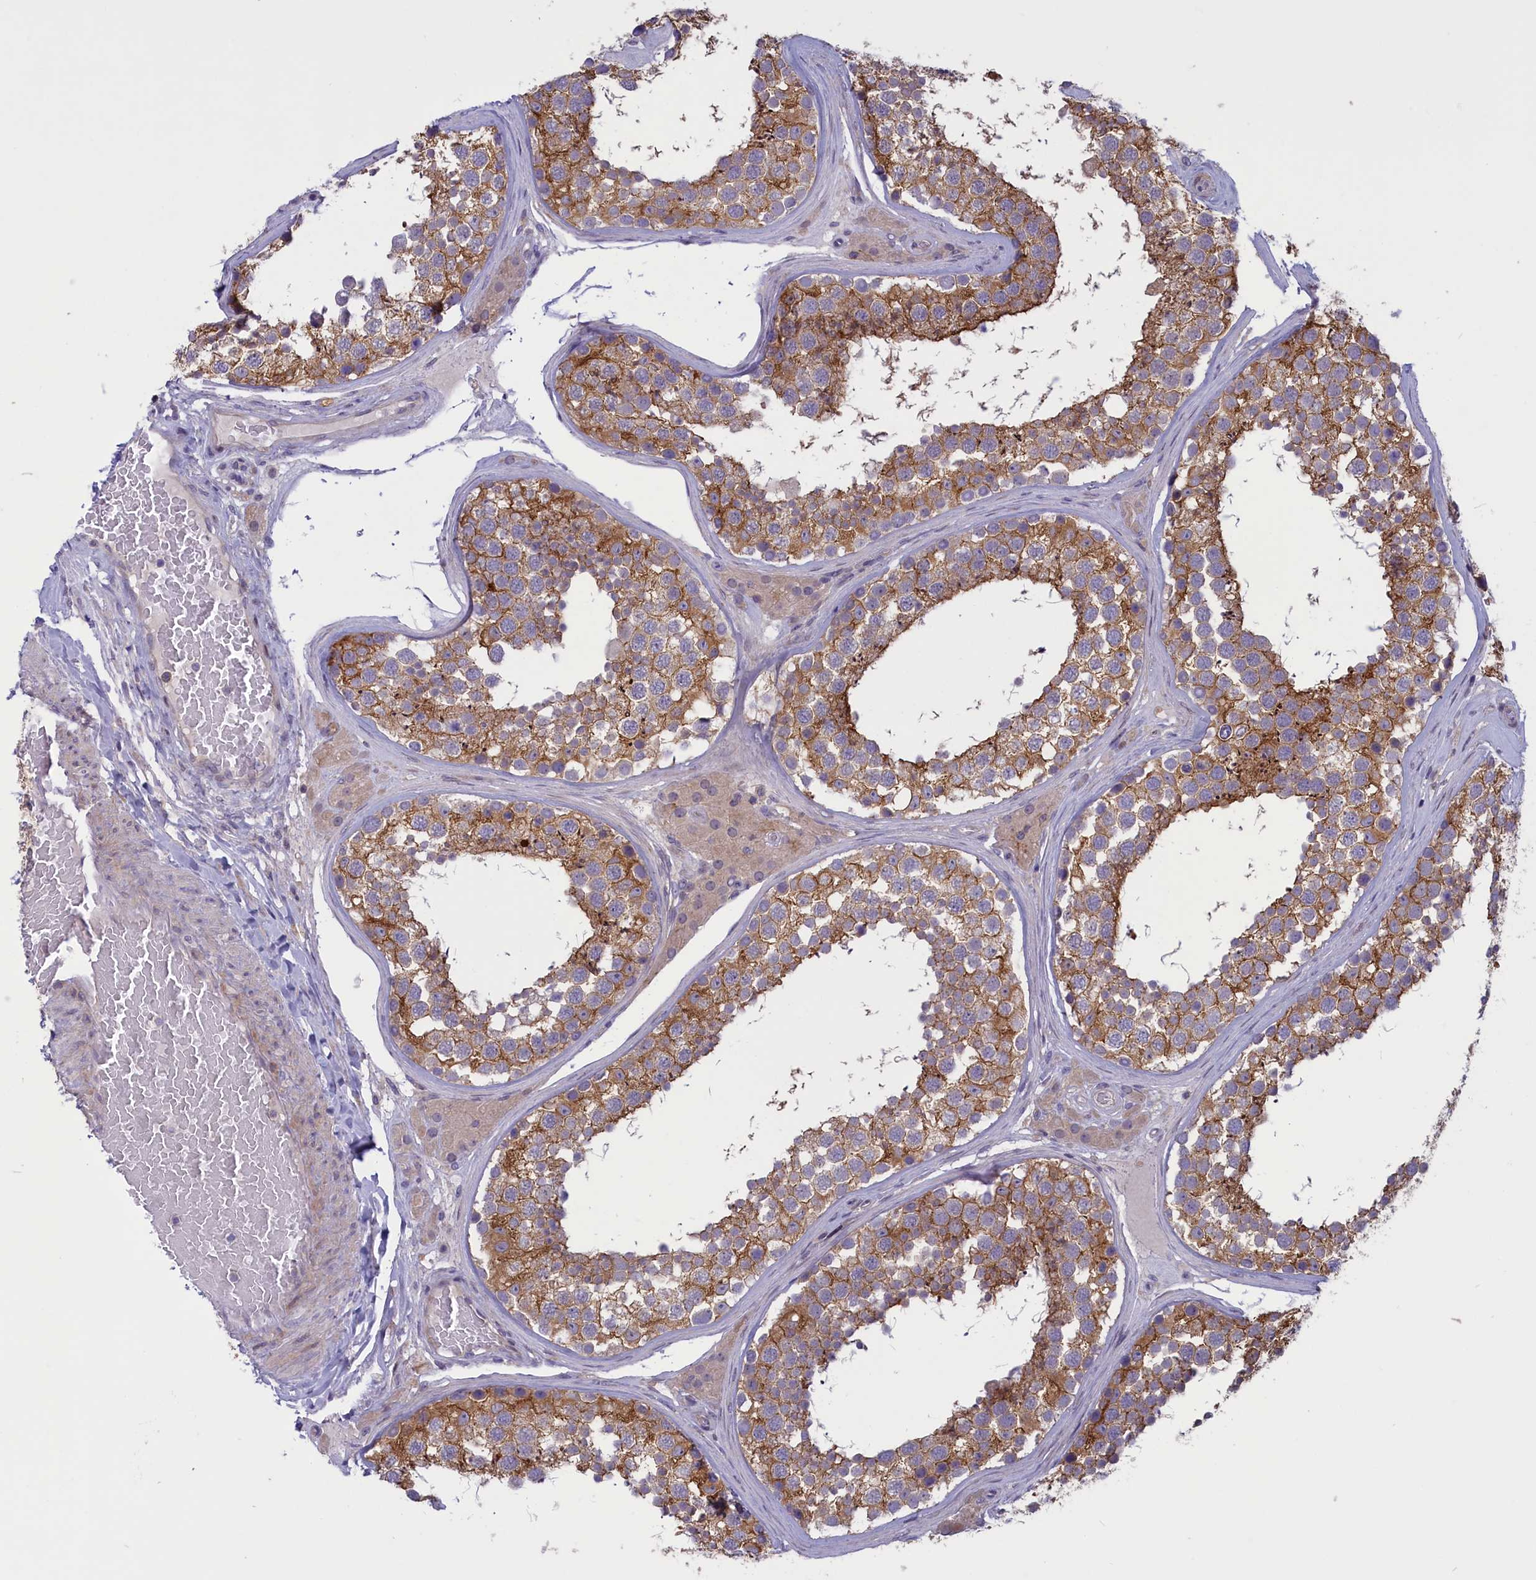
{"staining": {"intensity": "moderate", "quantity": ">75%", "location": "cytoplasmic/membranous"}, "tissue": "testis", "cell_type": "Cells in seminiferous ducts", "image_type": "normal", "snomed": [{"axis": "morphology", "description": "Normal tissue, NOS"}, {"axis": "topography", "description": "Testis"}], "caption": "Moderate cytoplasmic/membranous positivity for a protein is appreciated in approximately >75% of cells in seminiferous ducts of benign testis using immunohistochemistry (IHC).", "gene": "CORO2A", "patient": {"sex": "male", "age": 46}}